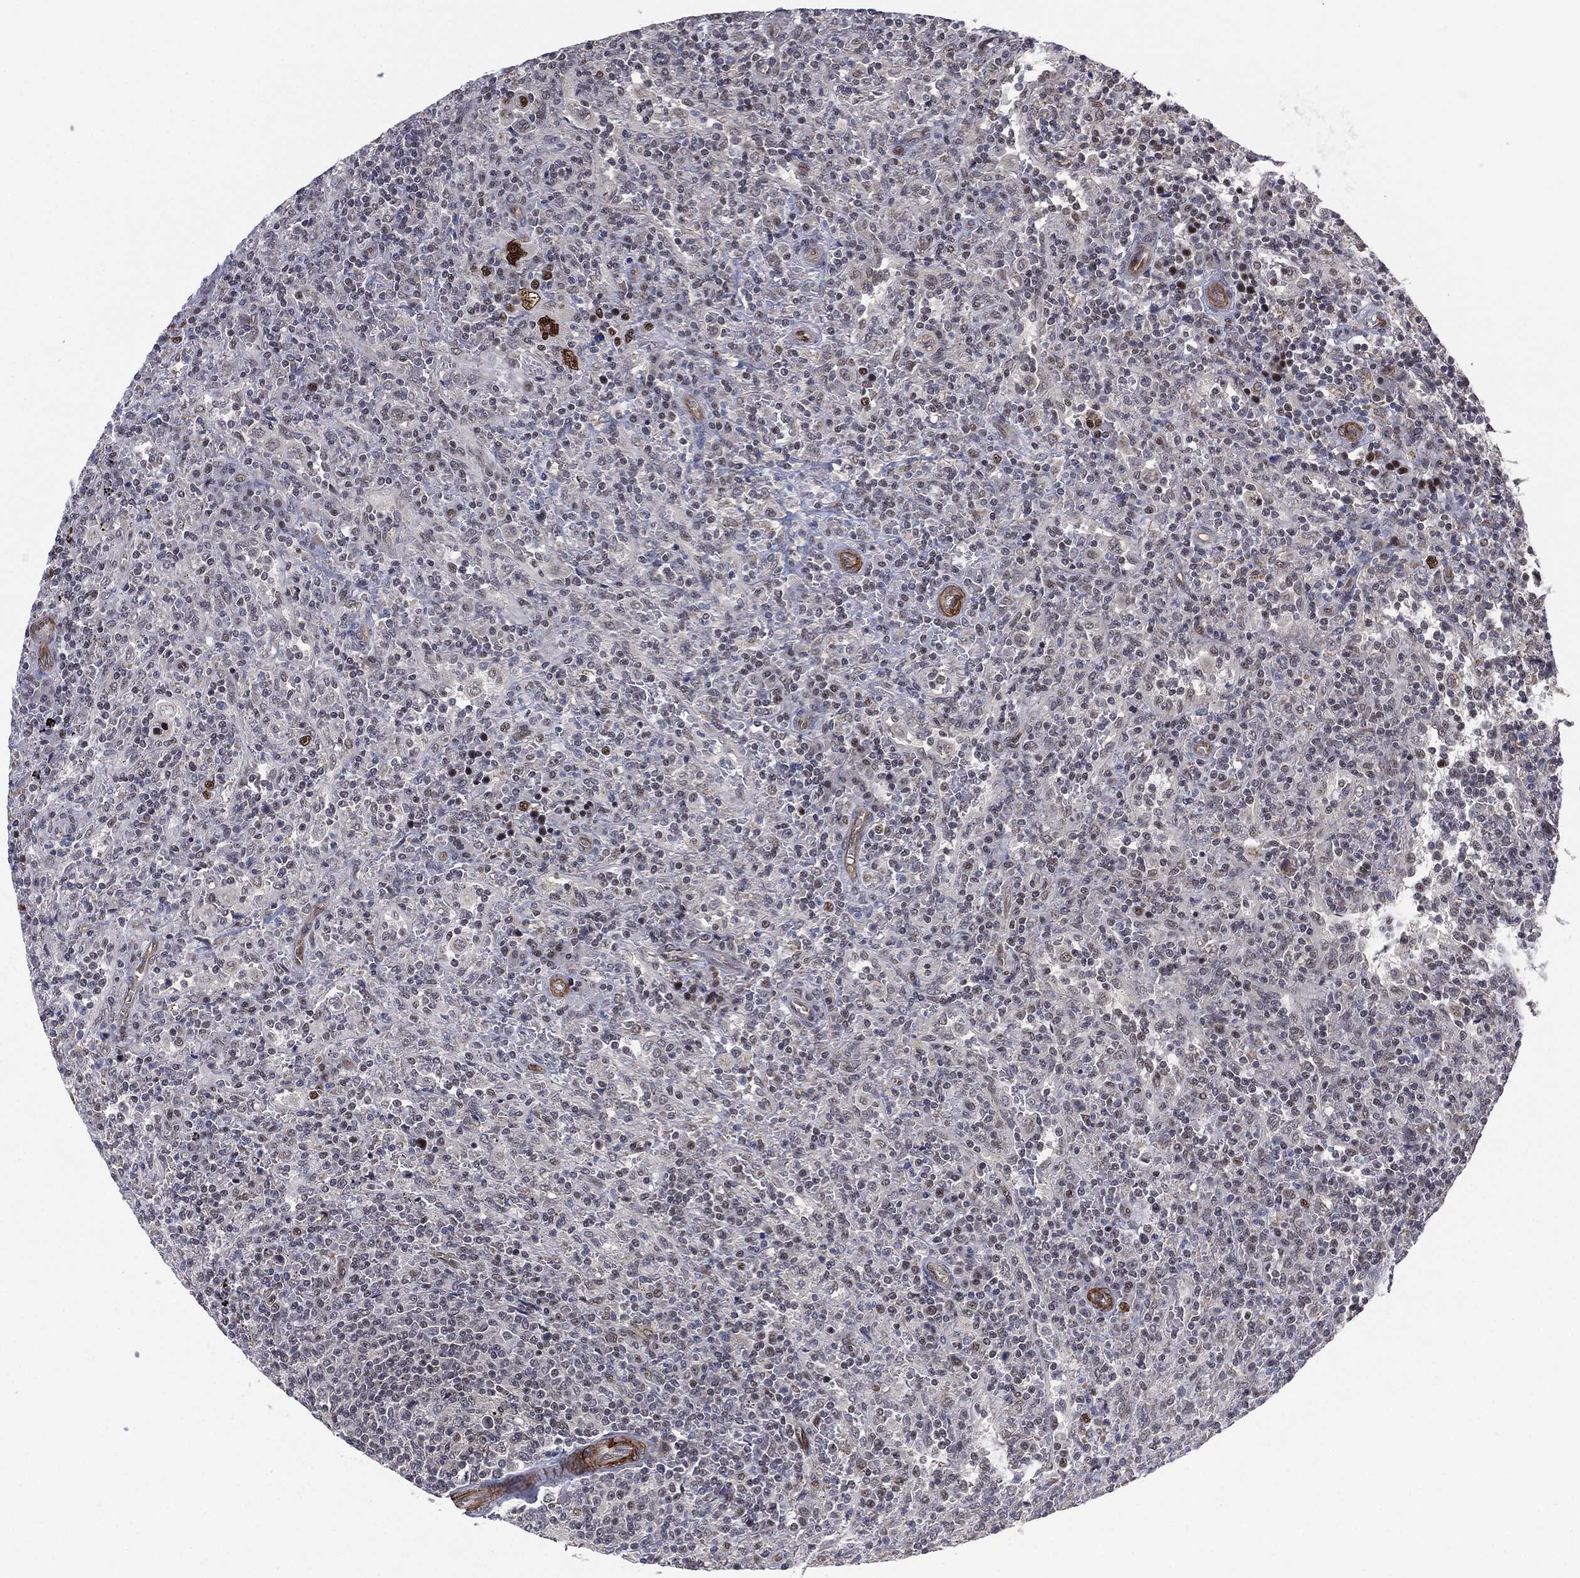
{"staining": {"intensity": "negative", "quantity": "none", "location": "none"}, "tissue": "lymphoma", "cell_type": "Tumor cells", "image_type": "cancer", "snomed": [{"axis": "morphology", "description": "Malignant lymphoma, non-Hodgkin's type, Low grade"}, {"axis": "topography", "description": "Spleen"}], "caption": "There is no significant staining in tumor cells of malignant lymphoma, non-Hodgkin's type (low-grade).", "gene": "GSE1", "patient": {"sex": "male", "age": 62}}